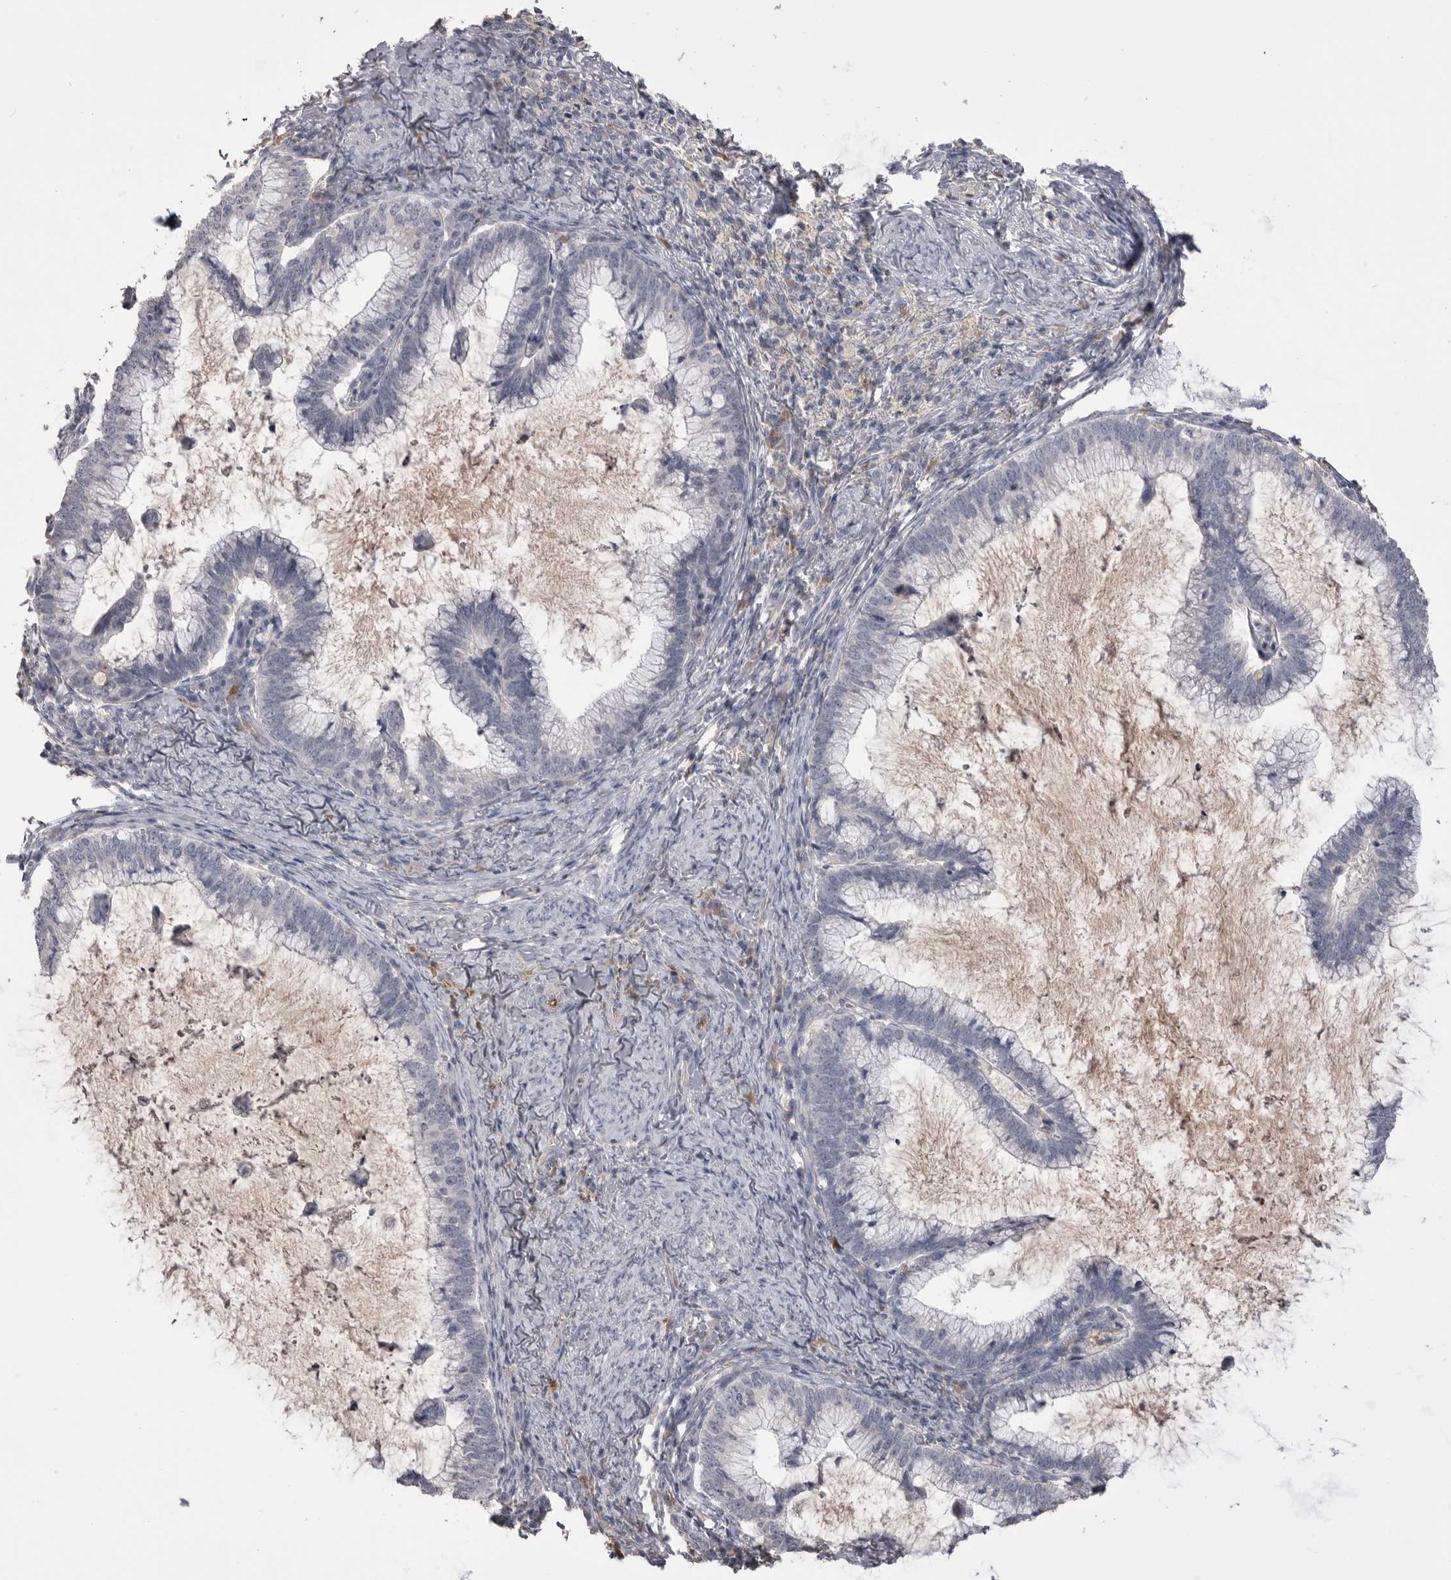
{"staining": {"intensity": "negative", "quantity": "none", "location": "none"}, "tissue": "cervical cancer", "cell_type": "Tumor cells", "image_type": "cancer", "snomed": [{"axis": "morphology", "description": "Adenocarcinoma, NOS"}, {"axis": "topography", "description": "Cervix"}], "caption": "Immunohistochemistry (IHC) histopathology image of neoplastic tissue: cervical cancer (adenocarcinoma) stained with DAB reveals no significant protein staining in tumor cells. The staining was performed using DAB (3,3'-diaminobenzidine) to visualize the protein expression in brown, while the nuclei were stained in blue with hematoxylin (Magnification: 20x).", "gene": "AHSG", "patient": {"sex": "female", "age": 36}}